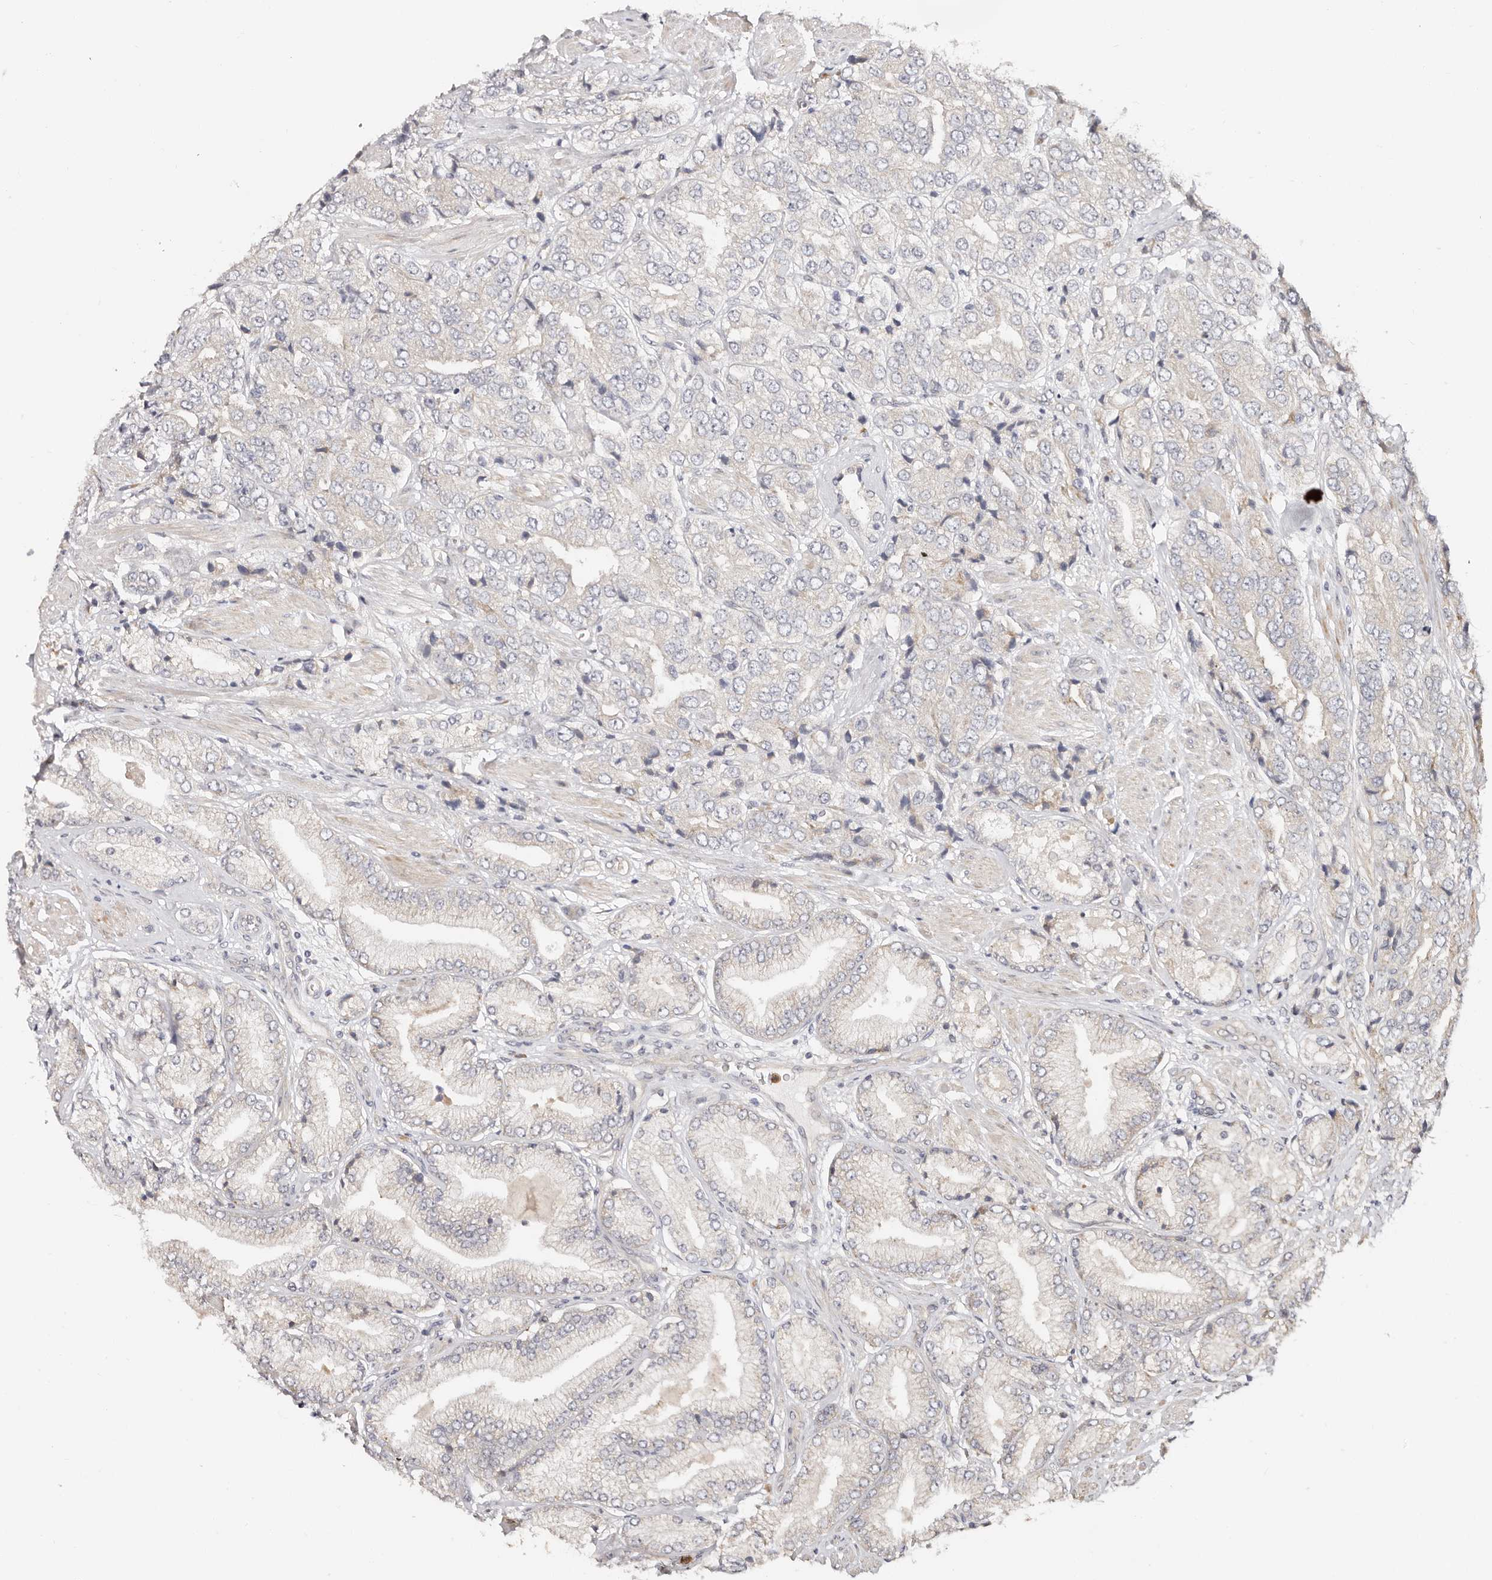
{"staining": {"intensity": "negative", "quantity": "none", "location": "none"}, "tissue": "prostate cancer", "cell_type": "Tumor cells", "image_type": "cancer", "snomed": [{"axis": "morphology", "description": "Adenocarcinoma, High grade"}, {"axis": "topography", "description": "Prostate"}], "caption": "This is an IHC micrograph of prostate cancer. There is no staining in tumor cells.", "gene": "BCL2L15", "patient": {"sex": "male", "age": 50}}